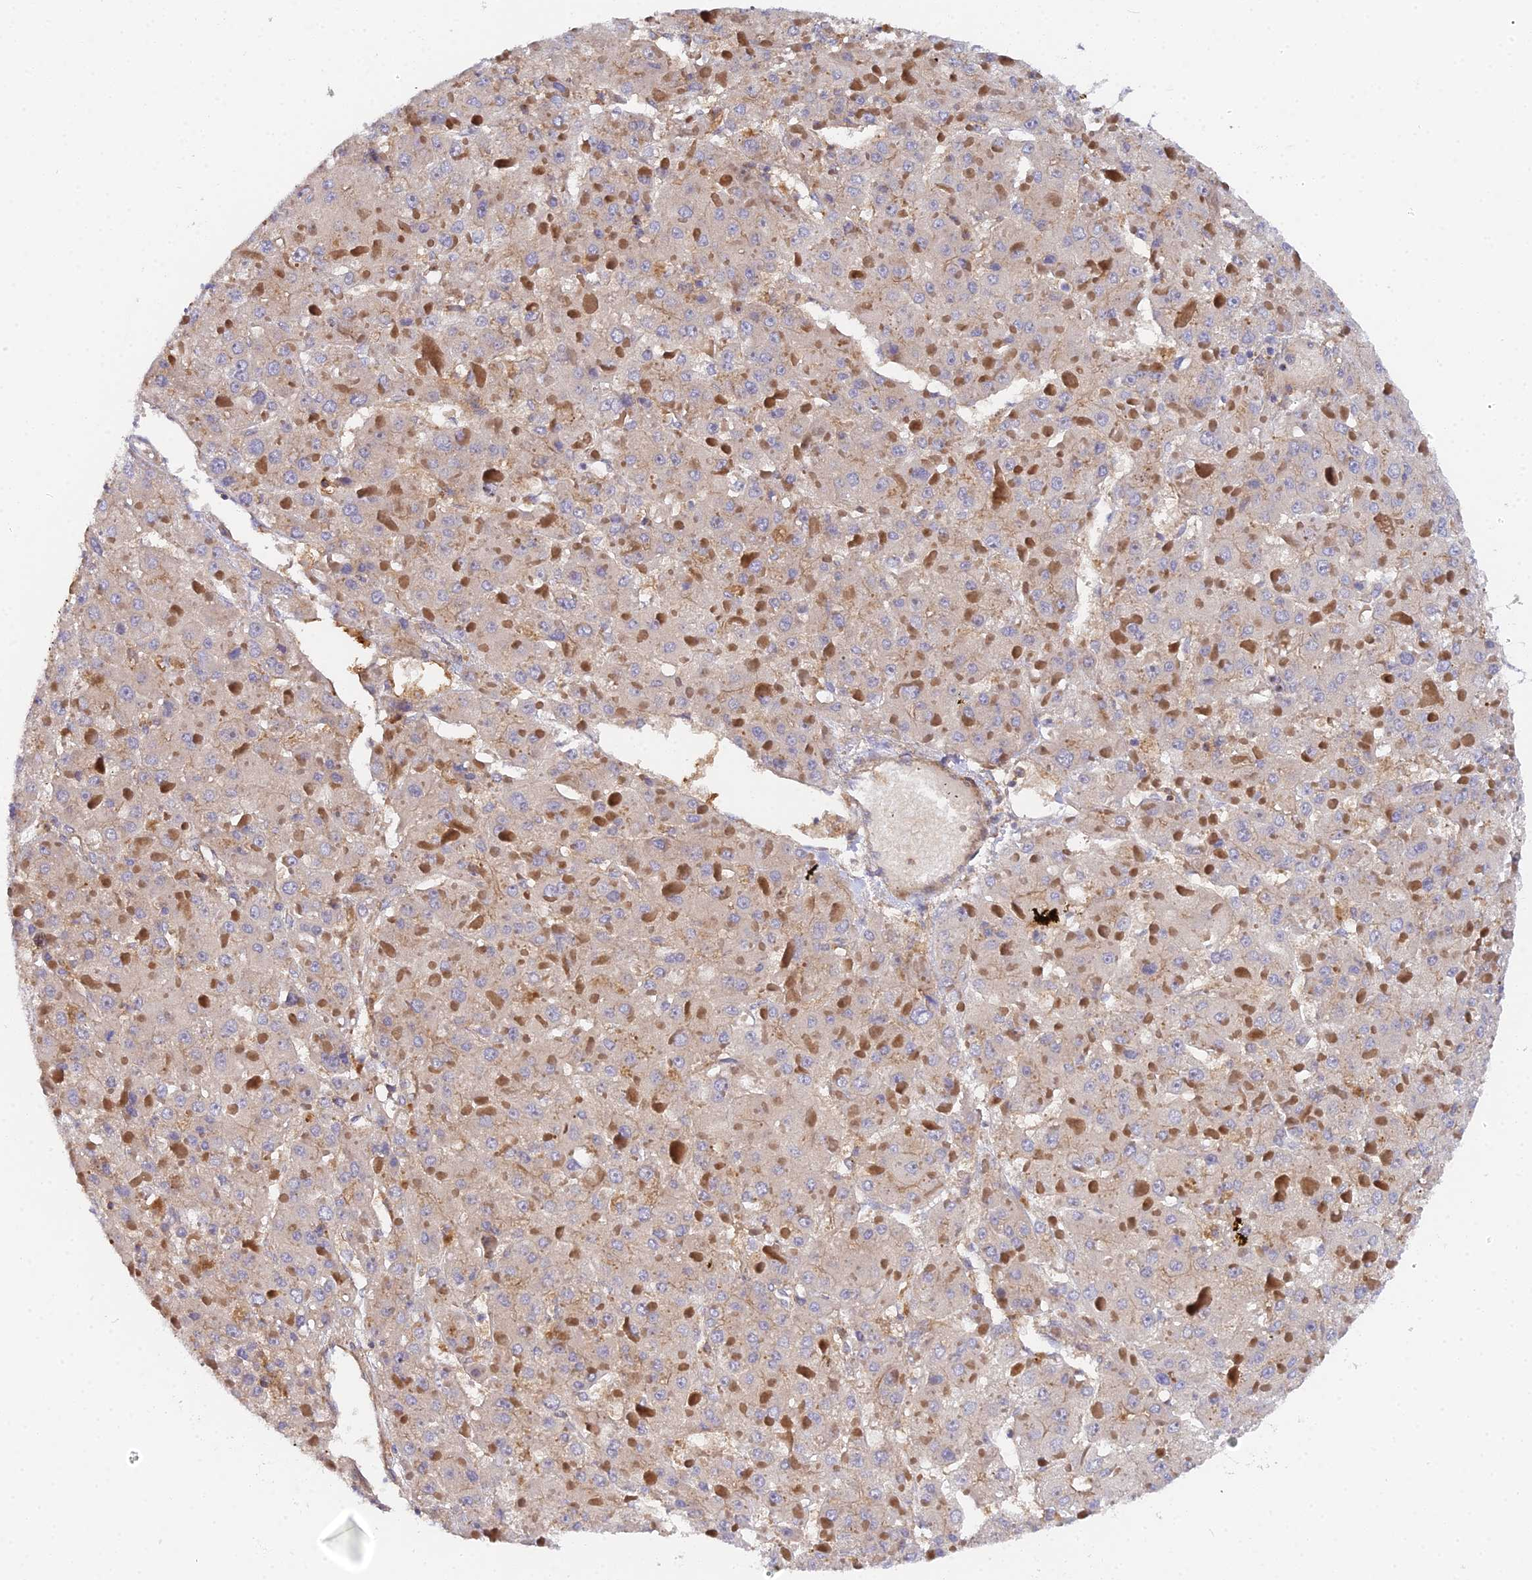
{"staining": {"intensity": "weak", "quantity": "25%-75%", "location": "cytoplasmic/membranous"}, "tissue": "liver cancer", "cell_type": "Tumor cells", "image_type": "cancer", "snomed": [{"axis": "morphology", "description": "Carcinoma, Hepatocellular, NOS"}, {"axis": "topography", "description": "Liver"}], "caption": "The micrograph displays a brown stain indicating the presence of a protein in the cytoplasmic/membranous of tumor cells in liver cancer (hepatocellular carcinoma). The staining was performed using DAB (3,3'-diaminobenzidine) to visualize the protein expression in brown, while the nuclei were stained in blue with hematoxylin (Magnification: 20x).", "gene": "GNG5B", "patient": {"sex": "female", "age": 73}}